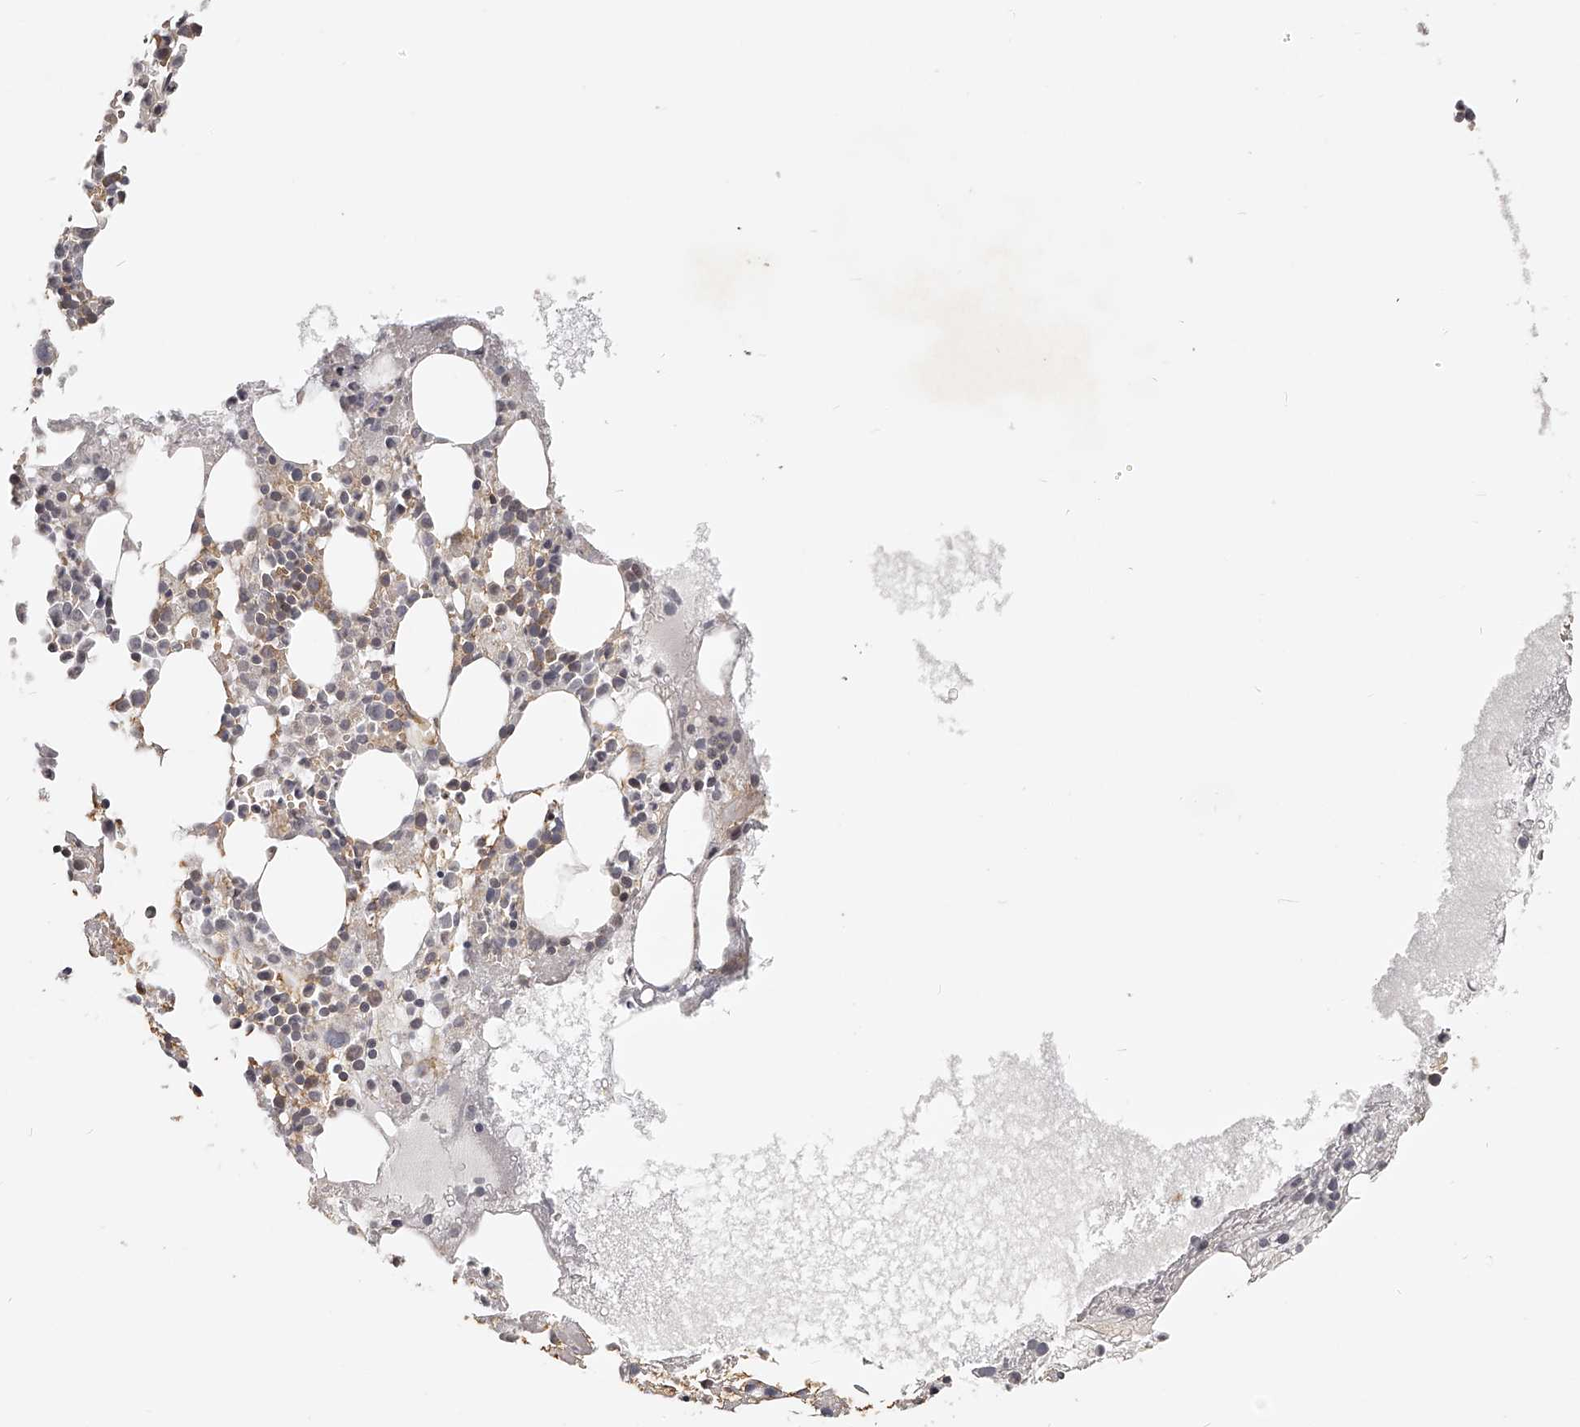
{"staining": {"intensity": "weak", "quantity": "<25%", "location": "cytoplasmic/membranous"}, "tissue": "bone marrow", "cell_type": "Hematopoietic cells", "image_type": "normal", "snomed": [{"axis": "morphology", "description": "Normal tissue, NOS"}, {"axis": "topography", "description": "Bone marrow"}], "caption": "This is an IHC photomicrograph of normal human bone marrow. There is no positivity in hematopoietic cells.", "gene": "ZNF582", "patient": {"sex": "female", "age": 52}}